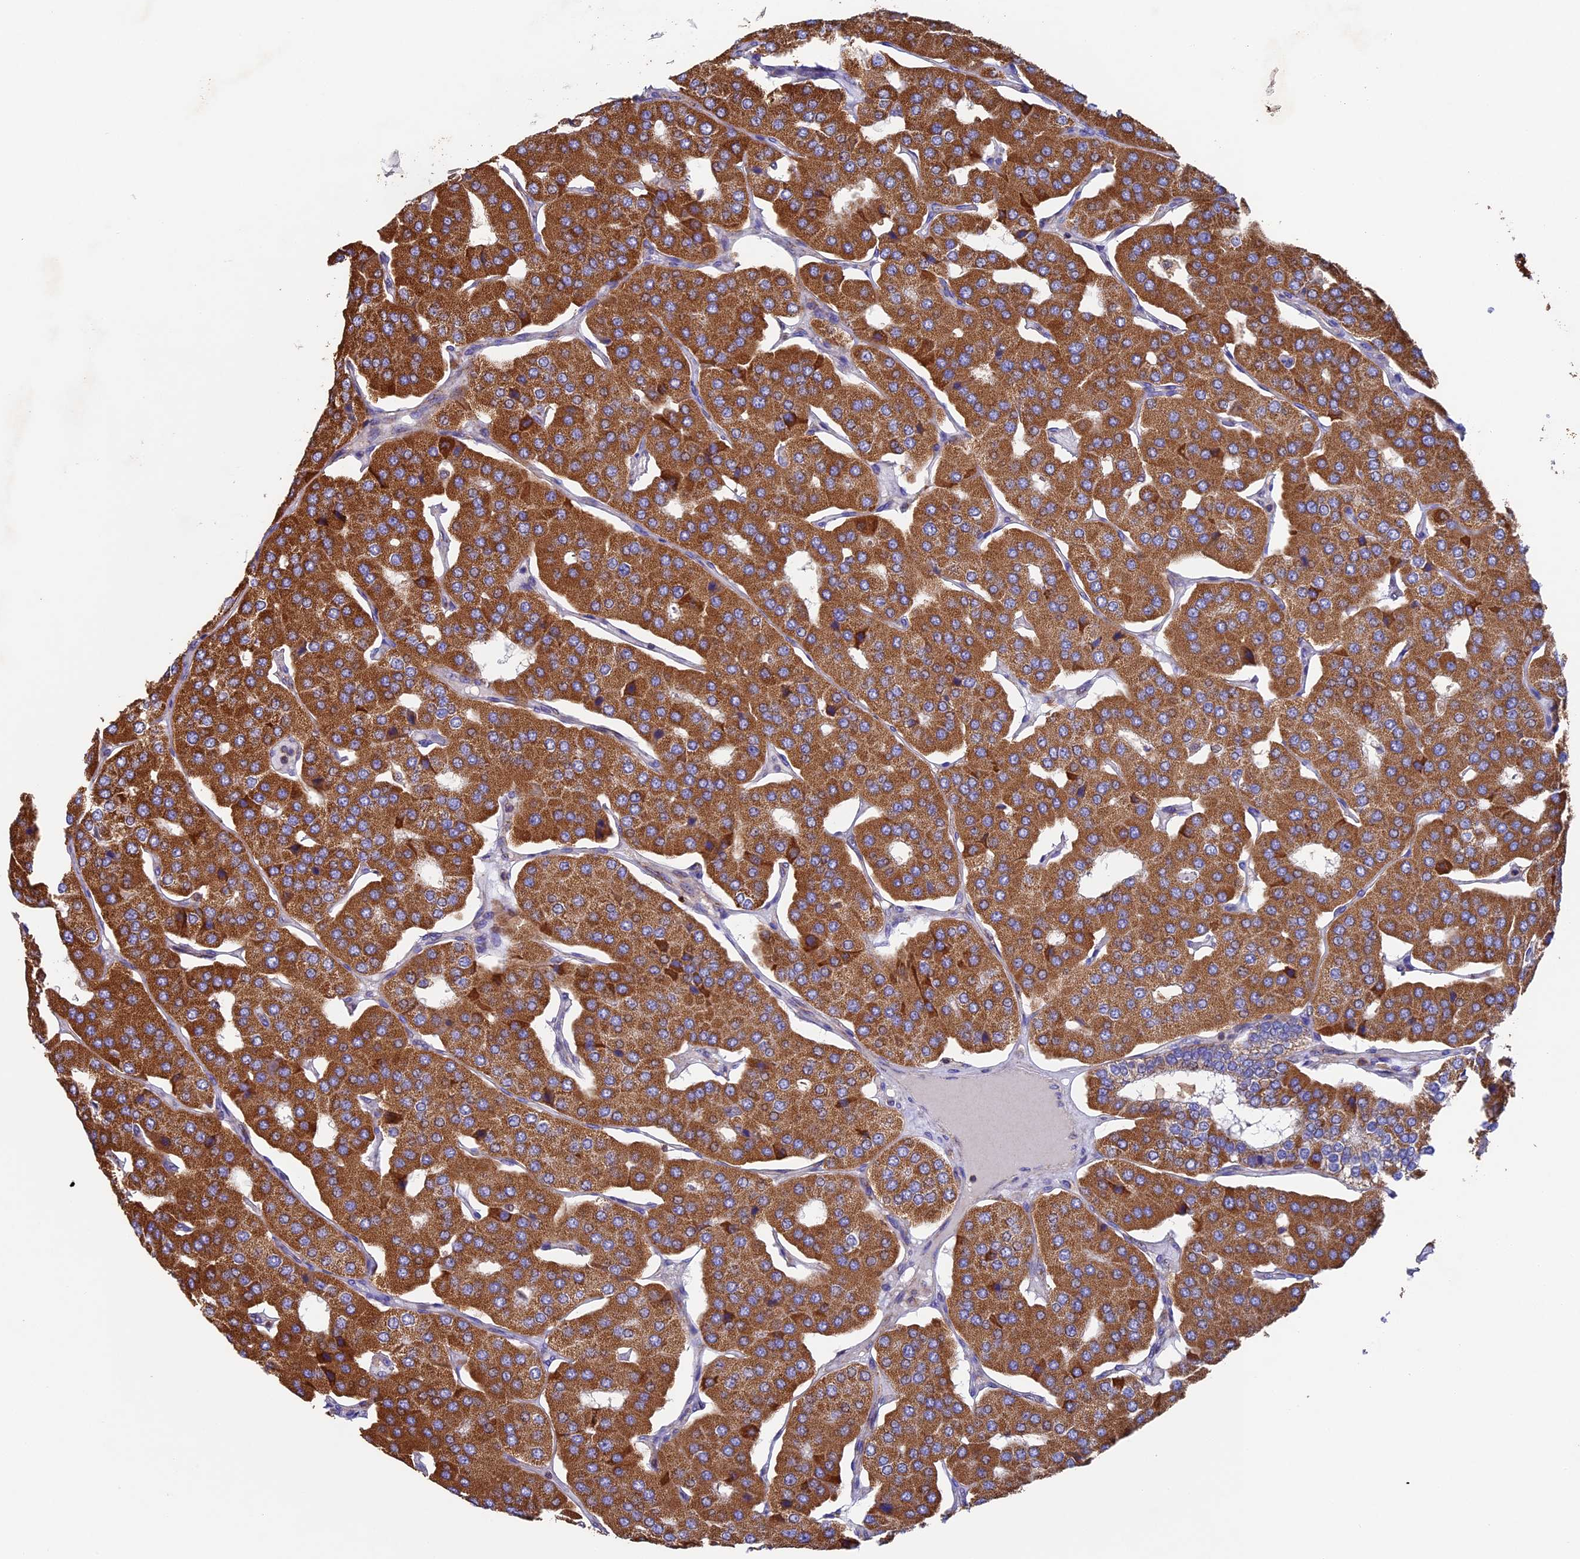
{"staining": {"intensity": "strong", "quantity": ">75%", "location": "cytoplasmic/membranous"}, "tissue": "parathyroid gland", "cell_type": "Glandular cells", "image_type": "normal", "snomed": [{"axis": "morphology", "description": "Normal tissue, NOS"}, {"axis": "morphology", "description": "Adenoma, NOS"}, {"axis": "topography", "description": "Parathyroid gland"}], "caption": "High-power microscopy captured an immunohistochemistry (IHC) image of unremarkable parathyroid gland, revealing strong cytoplasmic/membranous staining in about >75% of glandular cells.", "gene": "ADAT1", "patient": {"sex": "female", "age": 86}}